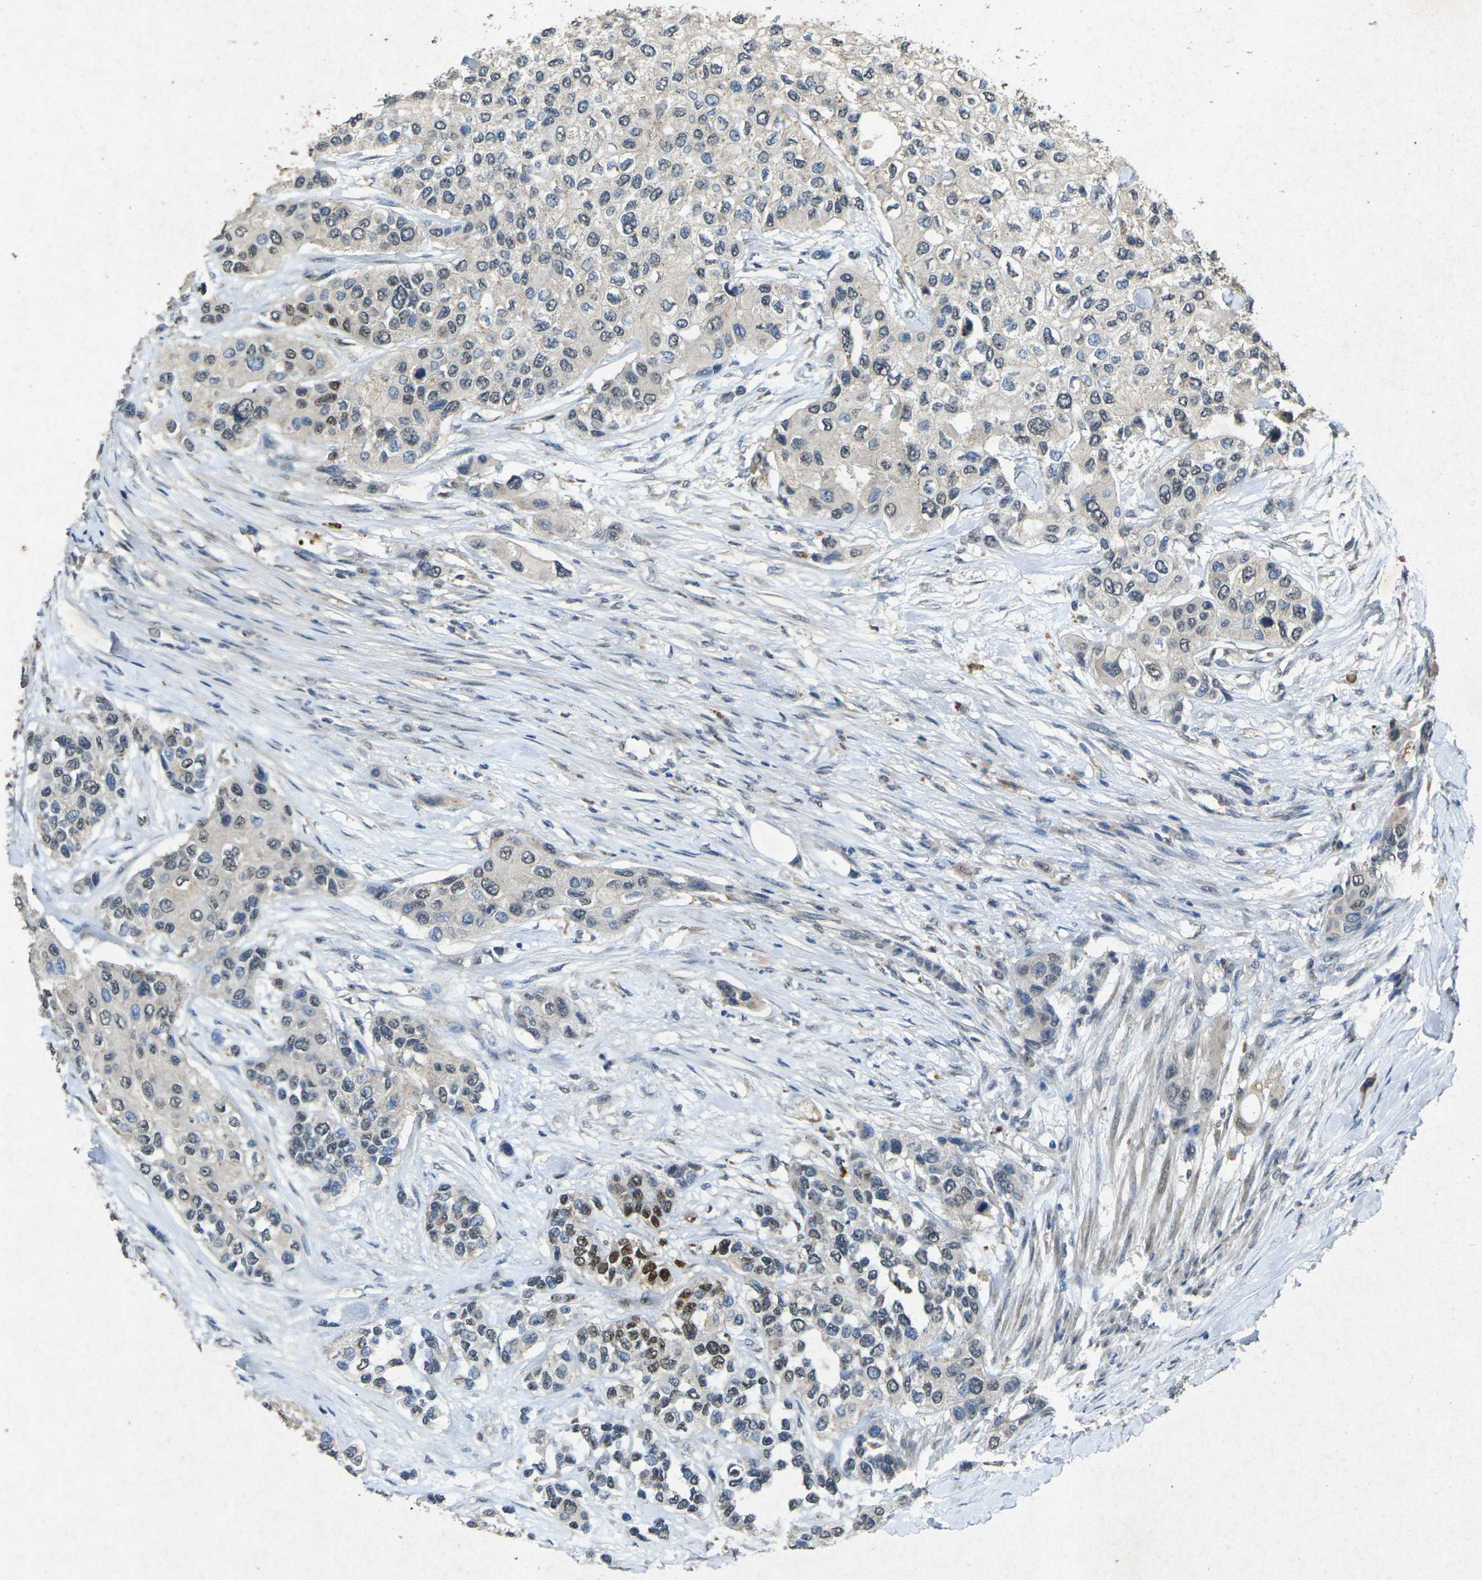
{"staining": {"intensity": "strong", "quantity": "<25%", "location": "nuclear"}, "tissue": "urothelial cancer", "cell_type": "Tumor cells", "image_type": "cancer", "snomed": [{"axis": "morphology", "description": "Urothelial carcinoma, High grade"}, {"axis": "topography", "description": "Urinary bladder"}], "caption": "A histopathology image of urothelial cancer stained for a protein exhibits strong nuclear brown staining in tumor cells. (DAB IHC with brightfield microscopy, high magnification).", "gene": "RGMA", "patient": {"sex": "female", "age": 56}}